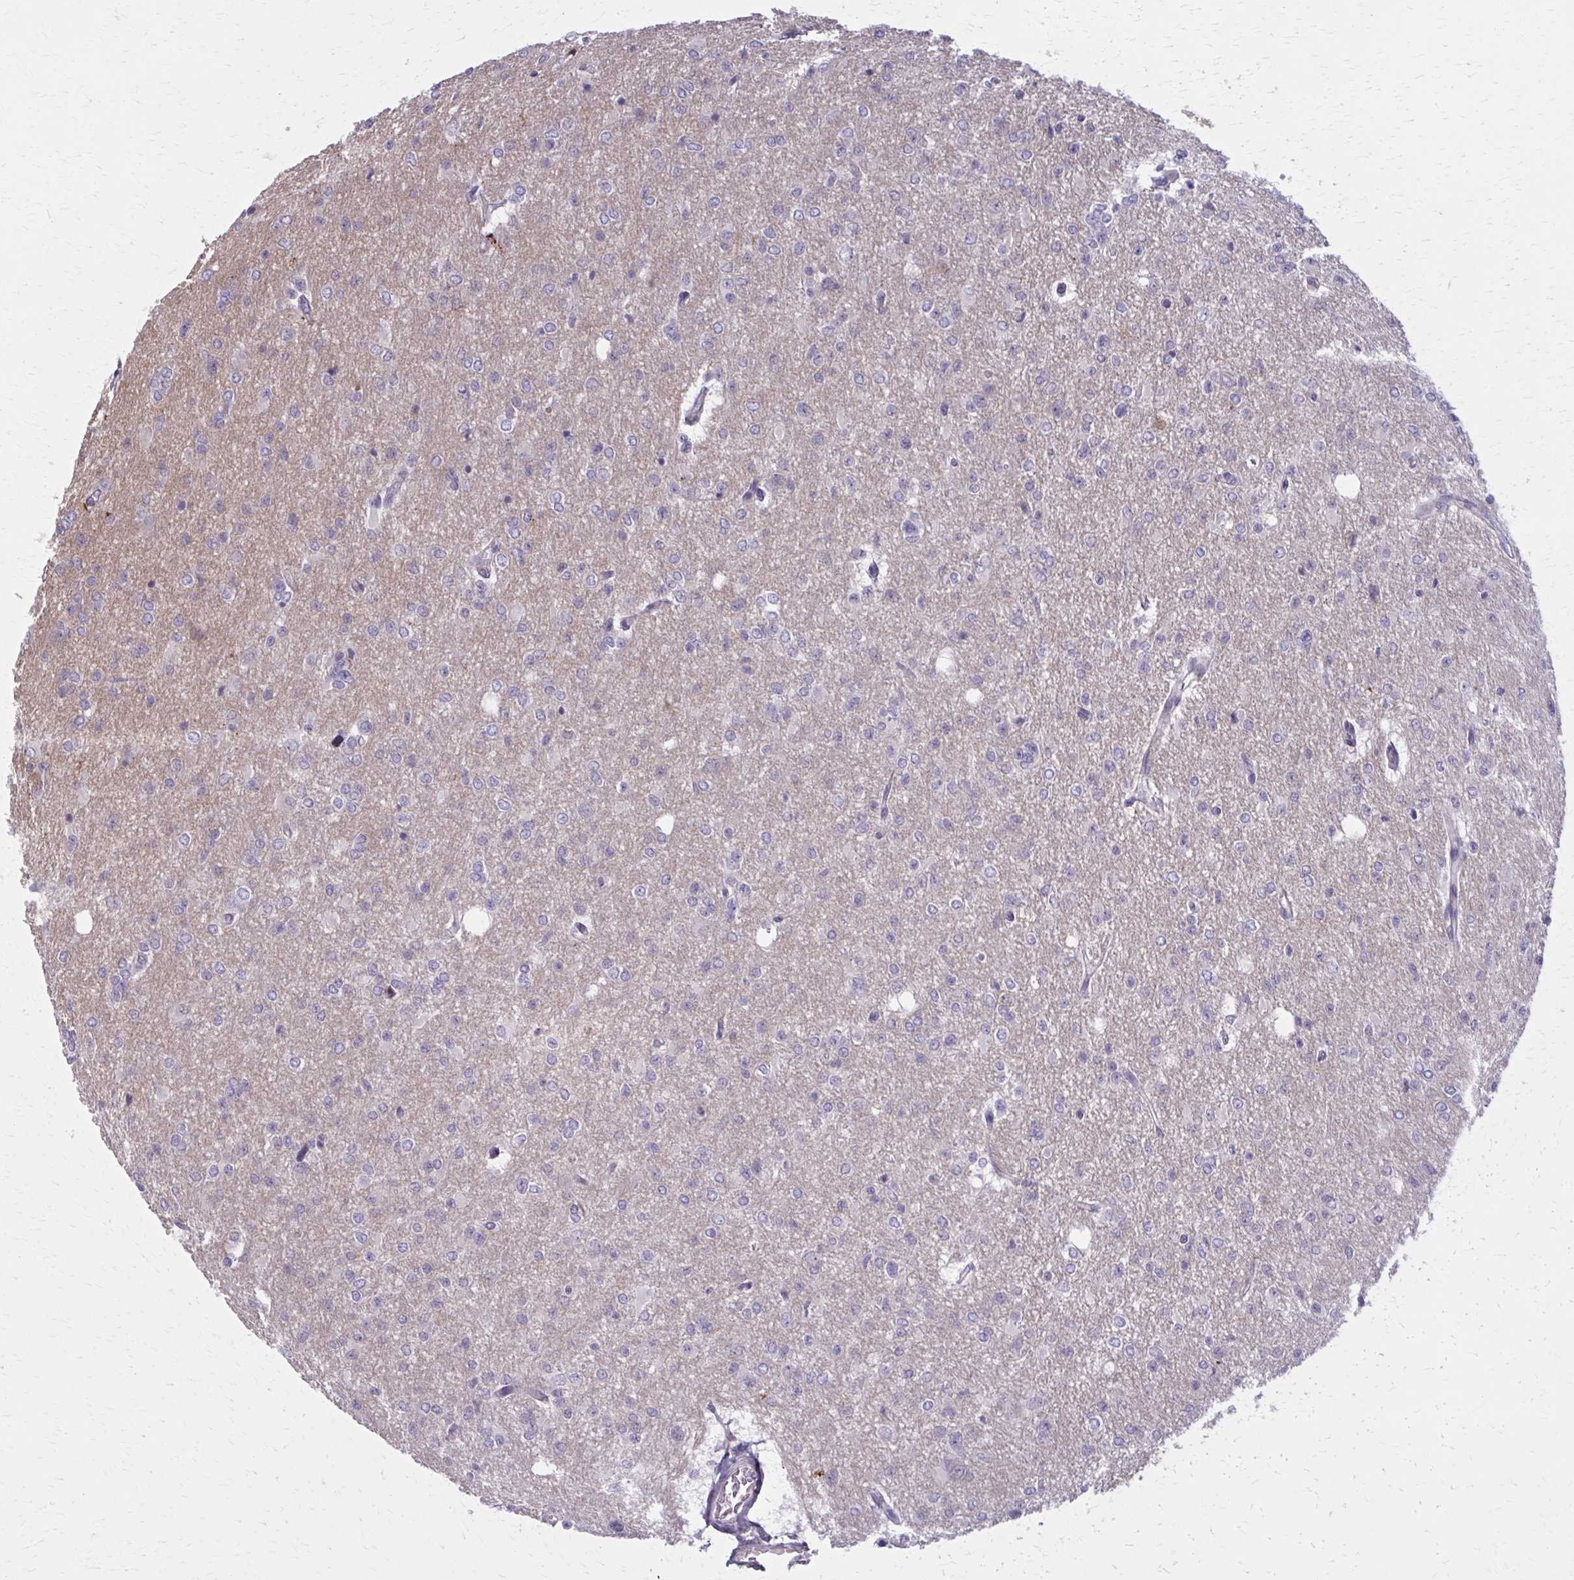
{"staining": {"intensity": "weak", "quantity": "<25%", "location": "cytoplasmic/membranous"}, "tissue": "glioma", "cell_type": "Tumor cells", "image_type": "cancer", "snomed": [{"axis": "morphology", "description": "Glioma, malignant, Low grade"}, {"axis": "topography", "description": "Brain"}], "caption": "DAB (3,3'-diaminobenzidine) immunohistochemical staining of human glioma demonstrates no significant staining in tumor cells.", "gene": "NUMBL", "patient": {"sex": "male", "age": 26}}